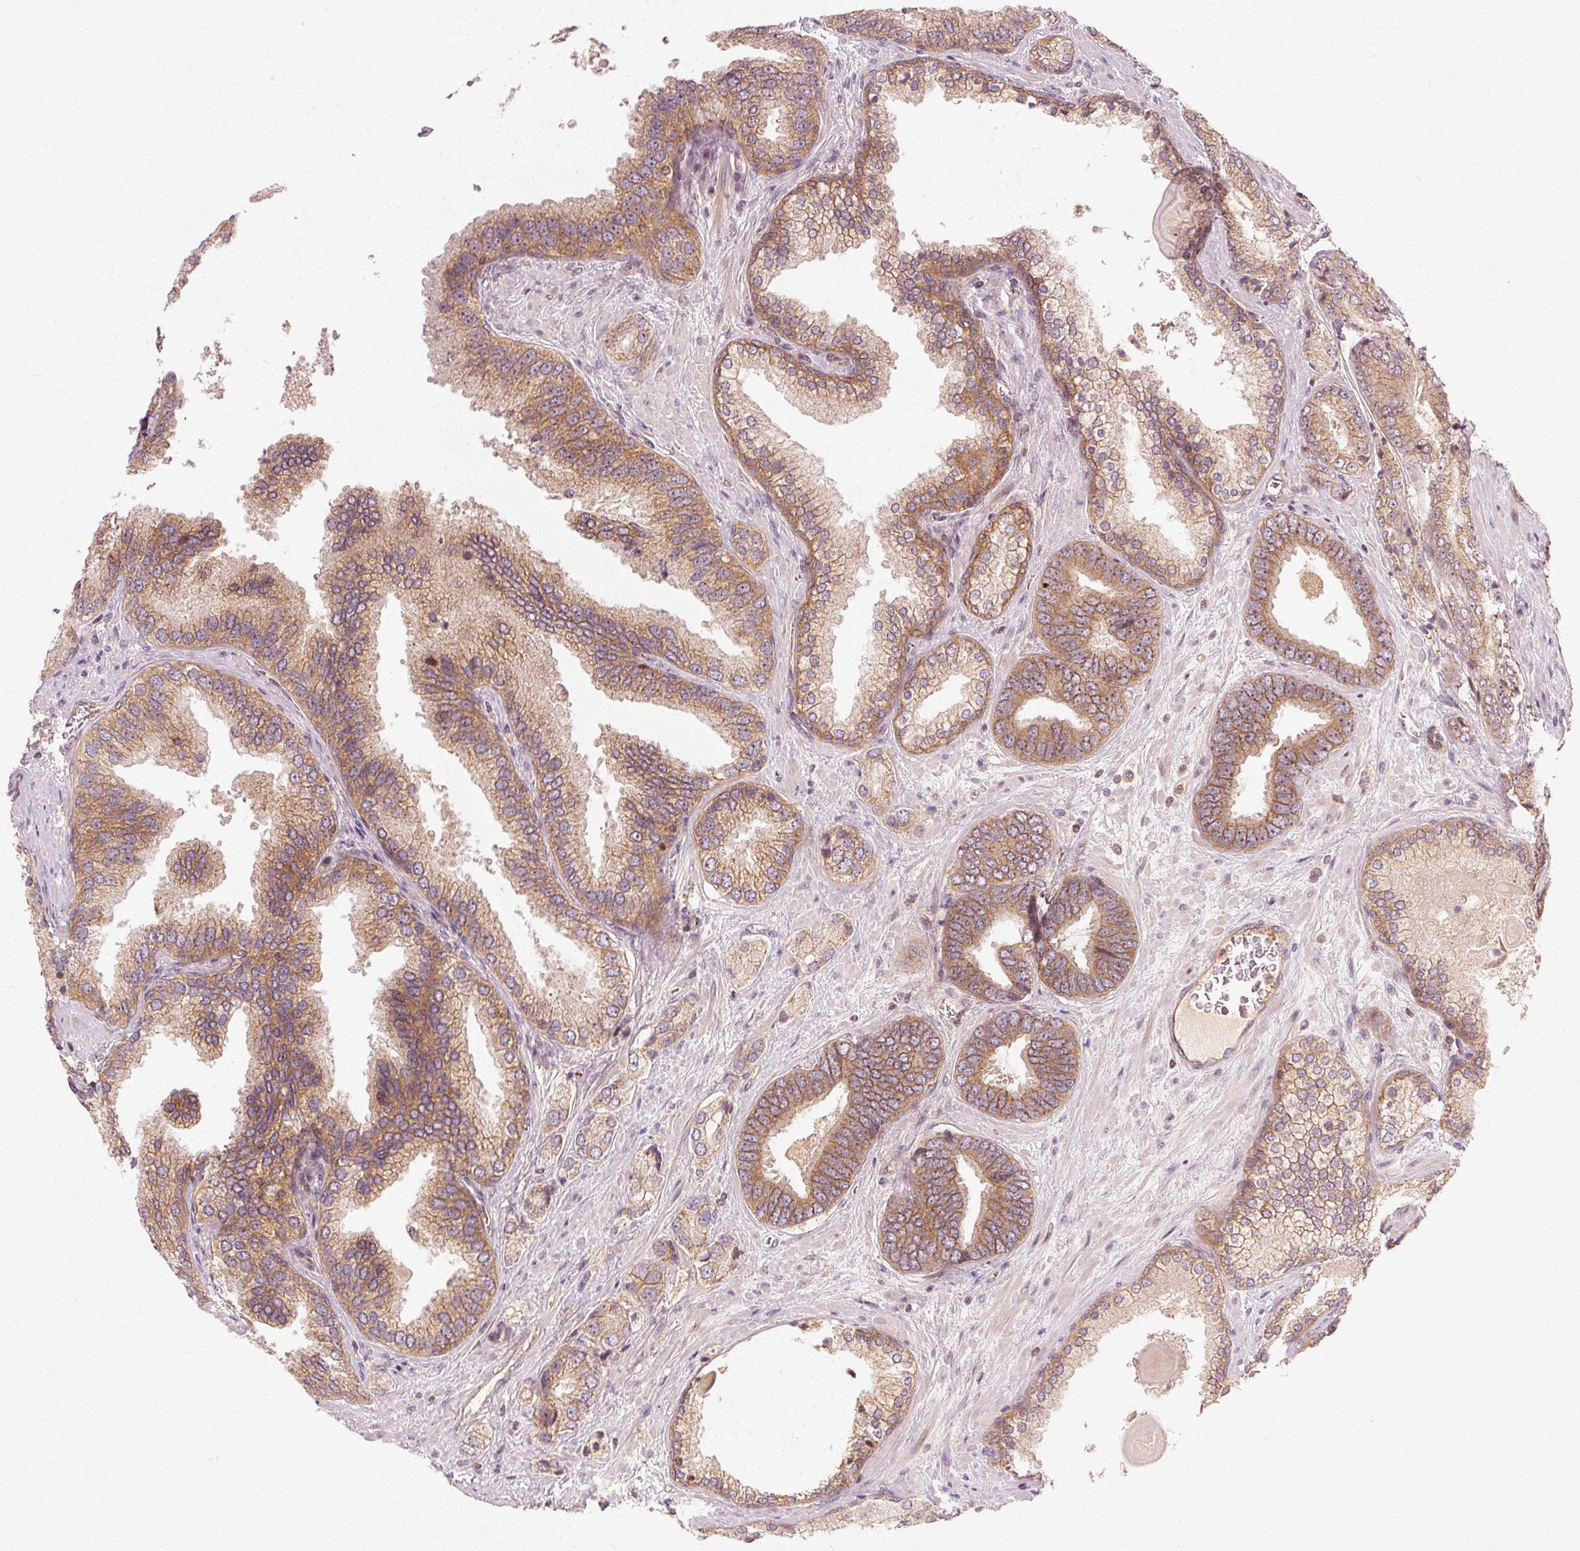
{"staining": {"intensity": "moderate", "quantity": ">75%", "location": "cytoplasmic/membranous"}, "tissue": "prostate cancer", "cell_type": "Tumor cells", "image_type": "cancer", "snomed": [{"axis": "morphology", "description": "Adenocarcinoma, High grade"}, {"axis": "topography", "description": "Prostate"}], "caption": "Protein positivity by immunohistochemistry (IHC) exhibits moderate cytoplasmic/membranous positivity in approximately >75% of tumor cells in prostate cancer. (brown staining indicates protein expression, while blue staining denotes nuclei).", "gene": "CTNNA1", "patient": {"sex": "male", "age": 63}}